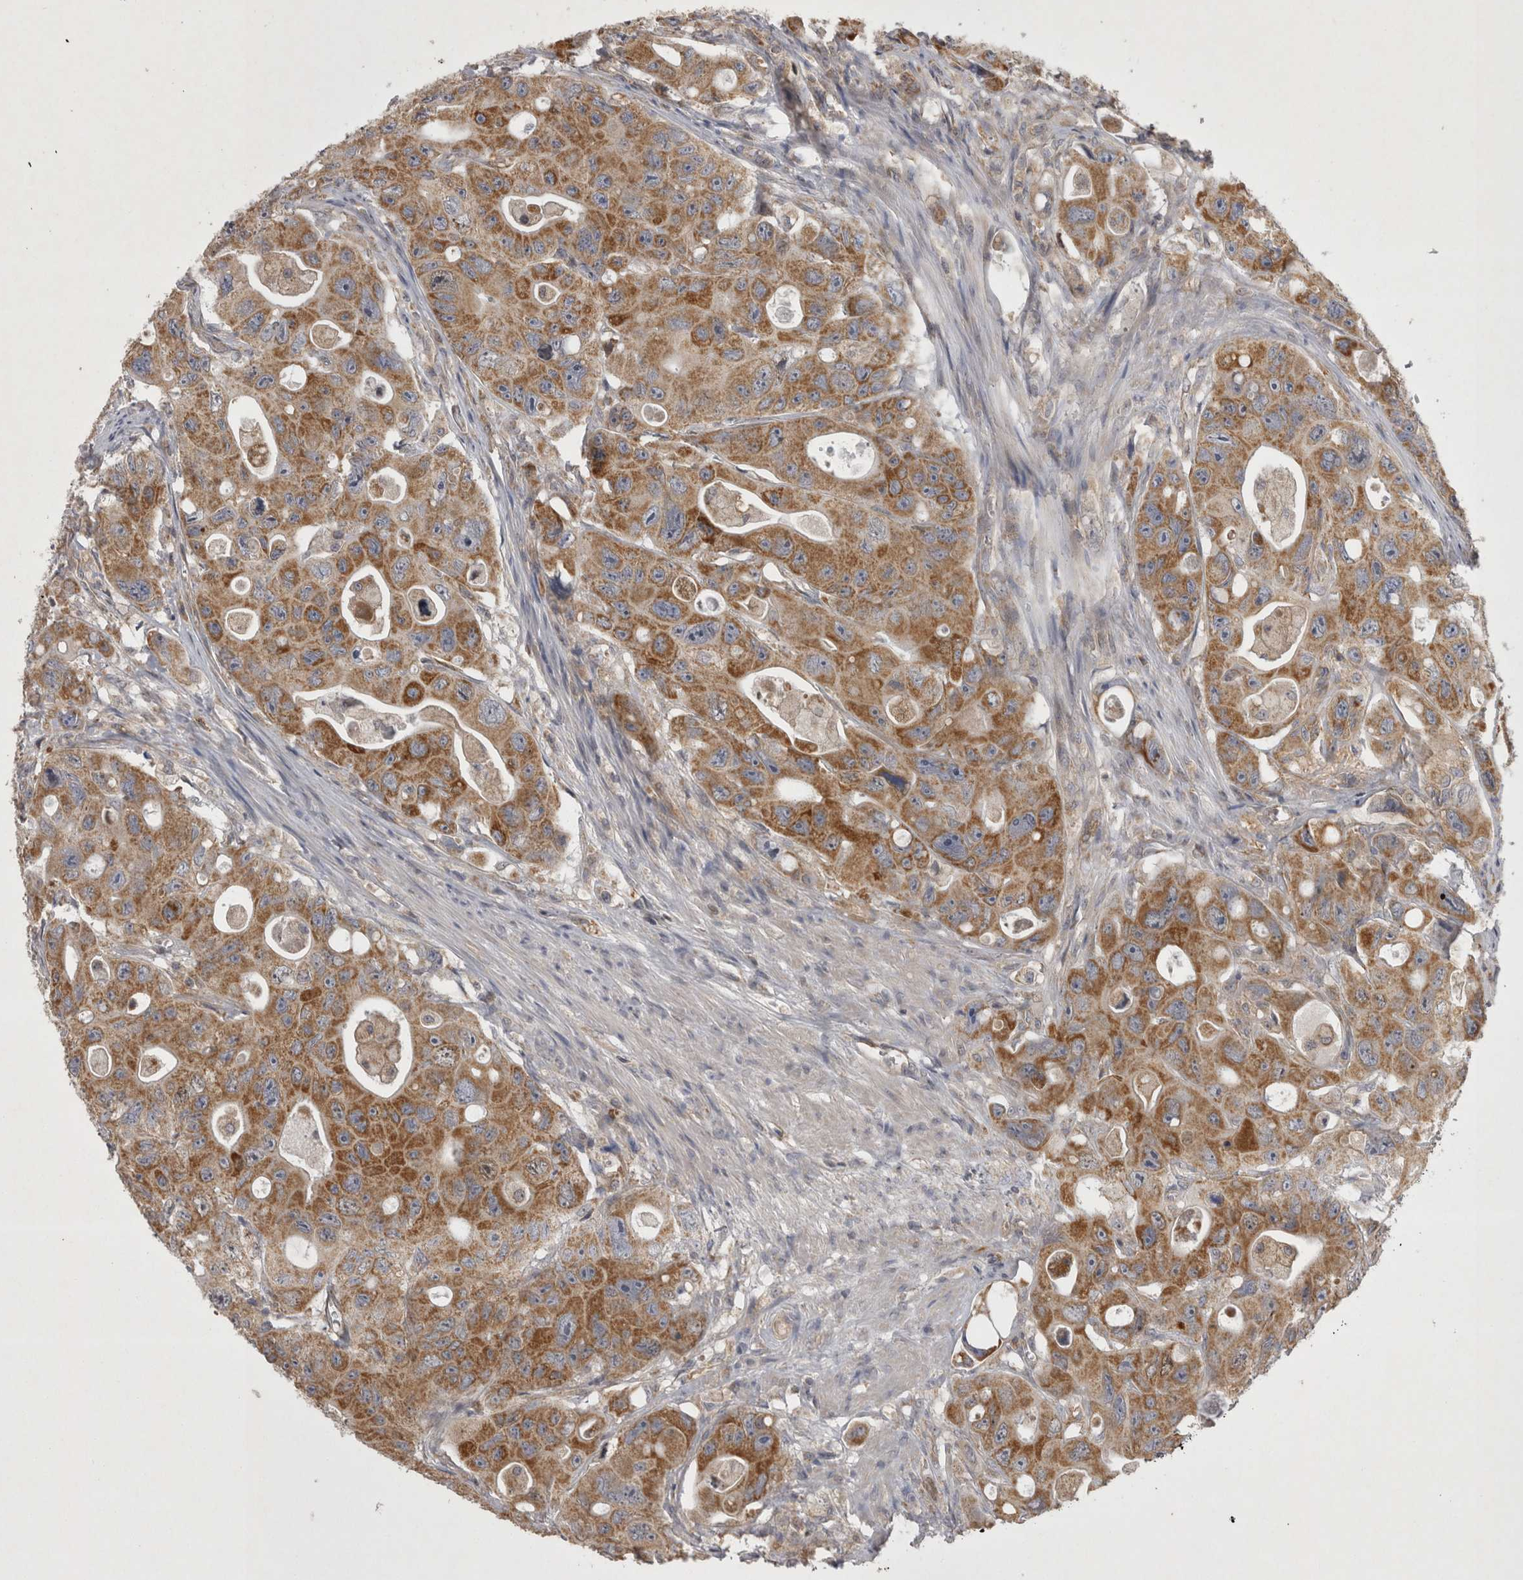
{"staining": {"intensity": "moderate", "quantity": ">75%", "location": "cytoplasmic/membranous"}, "tissue": "colorectal cancer", "cell_type": "Tumor cells", "image_type": "cancer", "snomed": [{"axis": "morphology", "description": "Adenocarcinoma, NOS"}, {"axis": "topography", "description": "Colon"}], "caption": "IHC of human colorectal cancer exhibits medium levels of moderate cytoplasmic/membranous positivity in approximately >75% of tumor cells.", "gene": "TSPOAP1", "patient": {"sex": "female", "age": 46}}